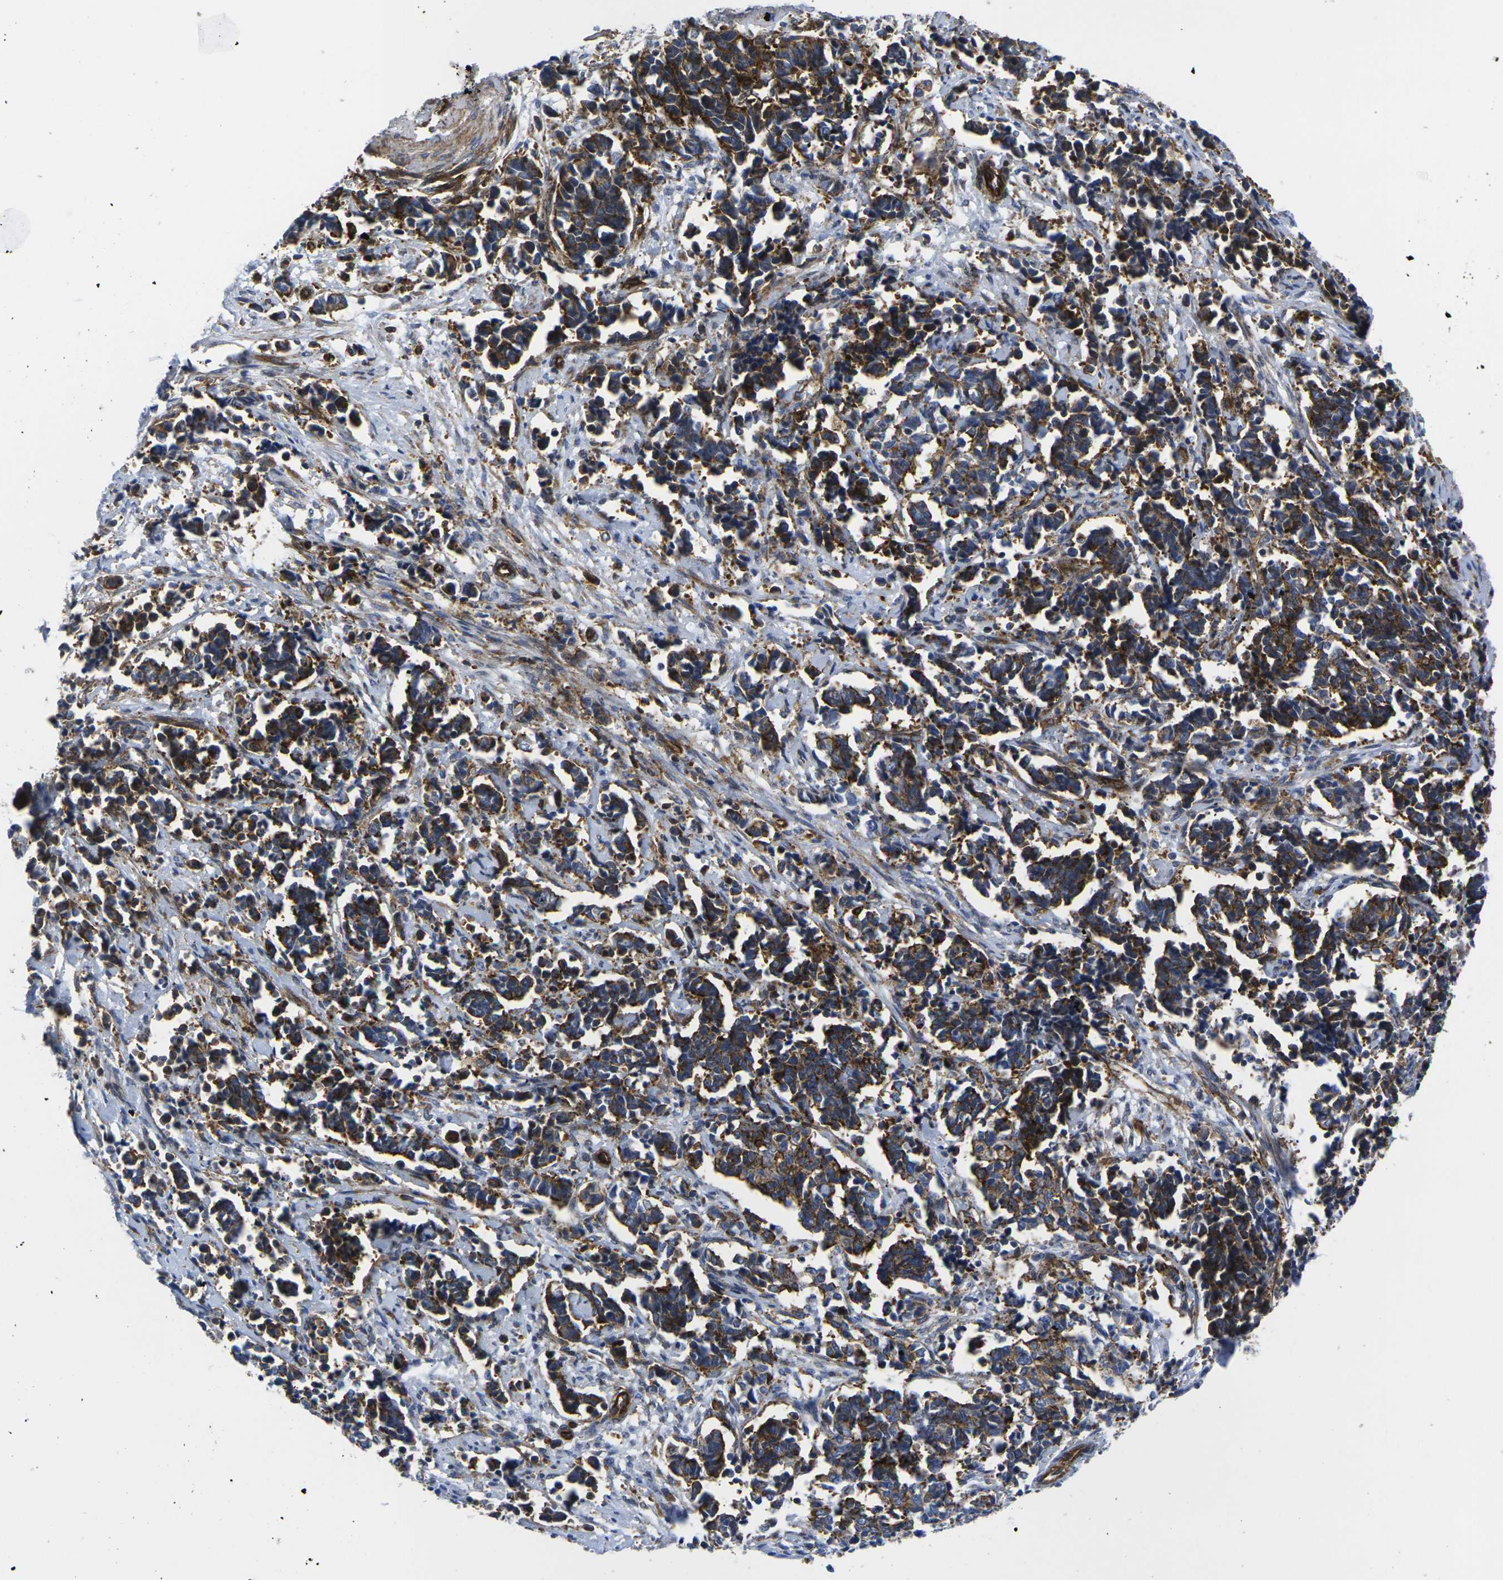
{"staining": {"intensity": "strong", "quantity": ">75%", "location": "cytoplasmic/membranous"}, "tissue": "cervical cancer", "cell_type": "Tumor cells", "image_type": "cancer", "snomed": [{"axis": "morphology", "description": "Normal tissue, NOS"}, {"axis": "morphology", "description": "Squamous cell carcinoma, NOS"}, {"axis": "topography", "description": "Cervix"}], "caption": "The micrograph demonstrates staining of cervical squamous cell carcinoma, revealing strong cytoplasmic/membranous protein expression (brown color) within tumor cells.", "gene": "IQGAP1", "patient": {"sex": "female", "age": 35}}